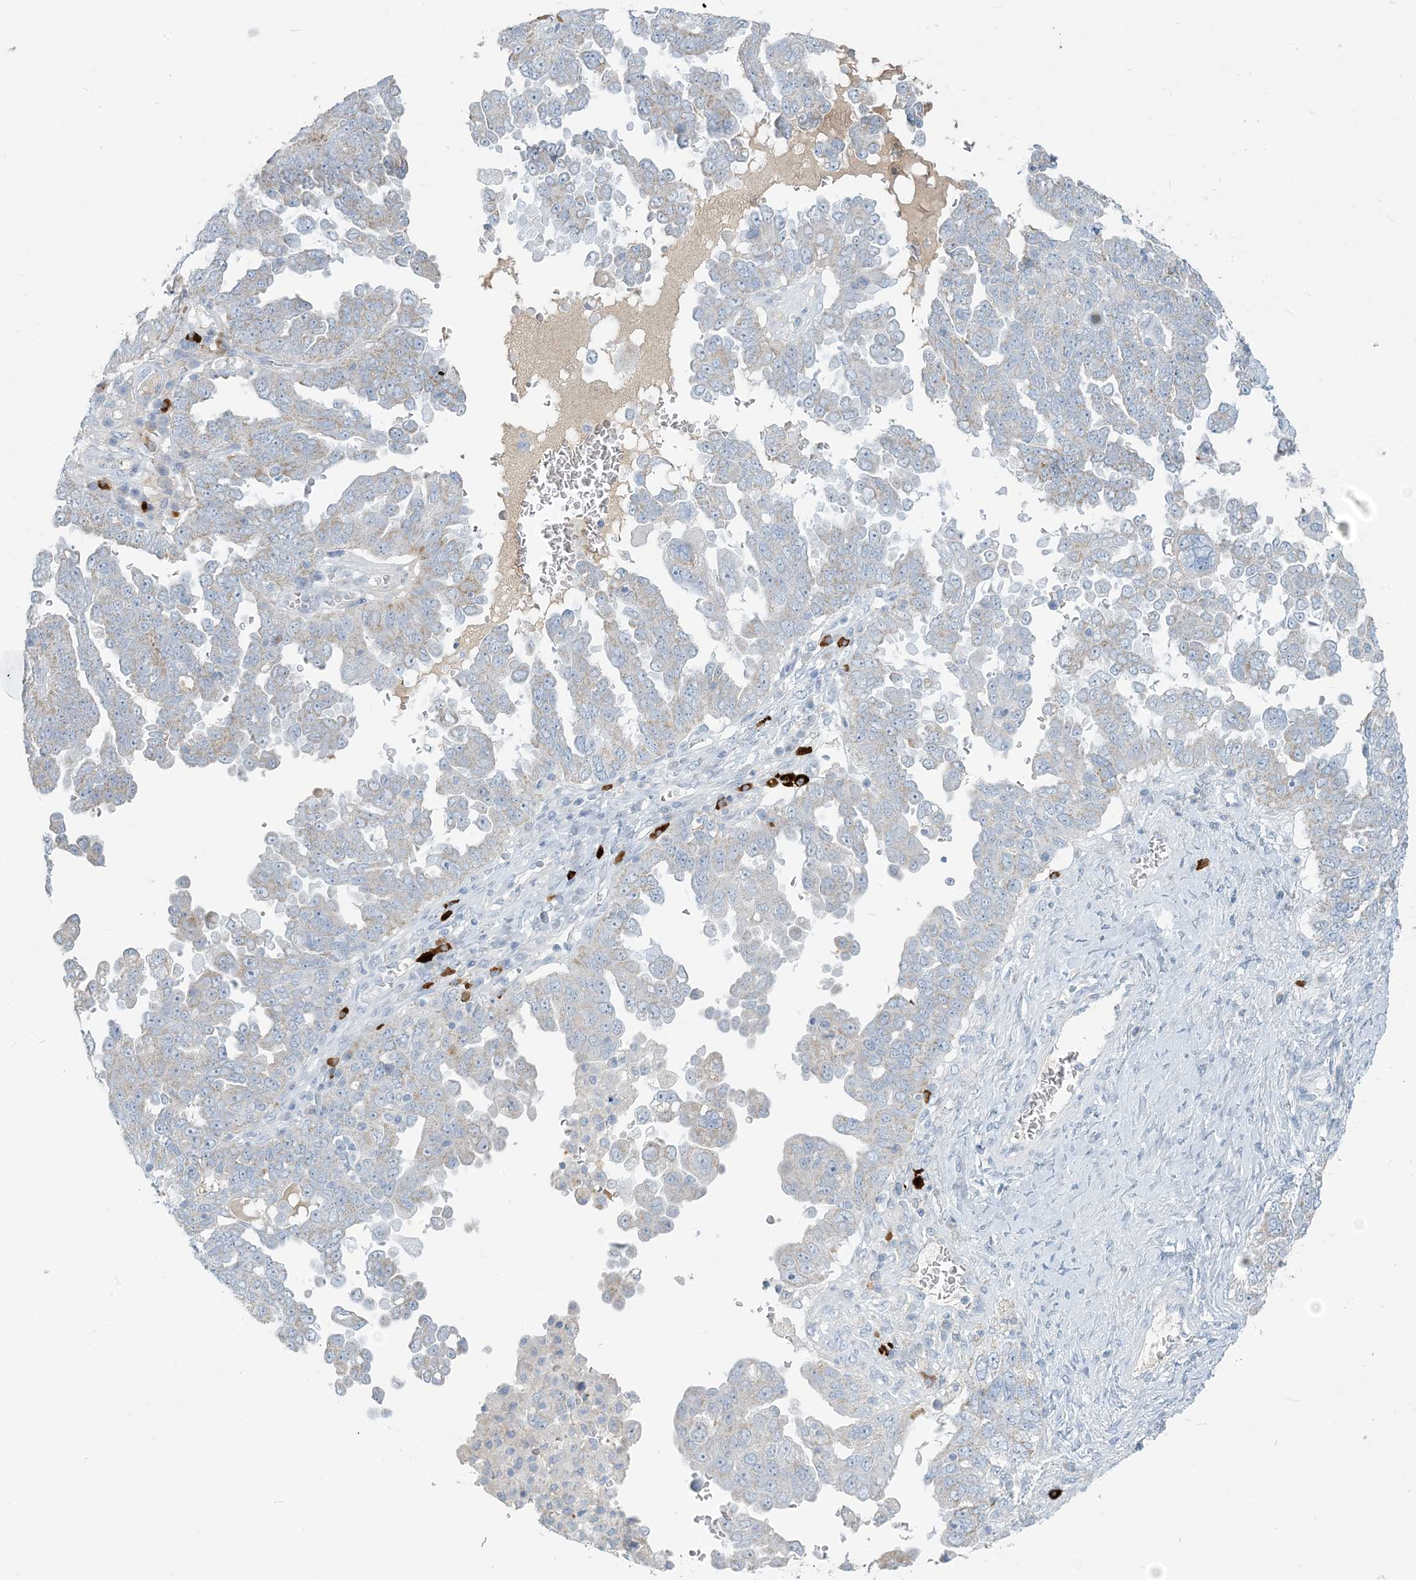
{"staining": {"intensity": "weak", "quantity": "<25%", "location": "cytoplasmic/membranous"}, "tissue": "ovarian cancer", "cell_type": "Tumor cells", "image_type": "cancer", "snomed": [{"axis": "morphology", "description": "Carcinoma, endometroid"}, {"axis": "topography", "description": "Ovary"}], "caption": "A high-resolution micrograph shows immunohistochemistry (IHC) staining of ovarian cancer, which exhibits no significant positivity in tumor cells.", "gene": "SCML1", "patient": {"sex": "female", "age": 62}}